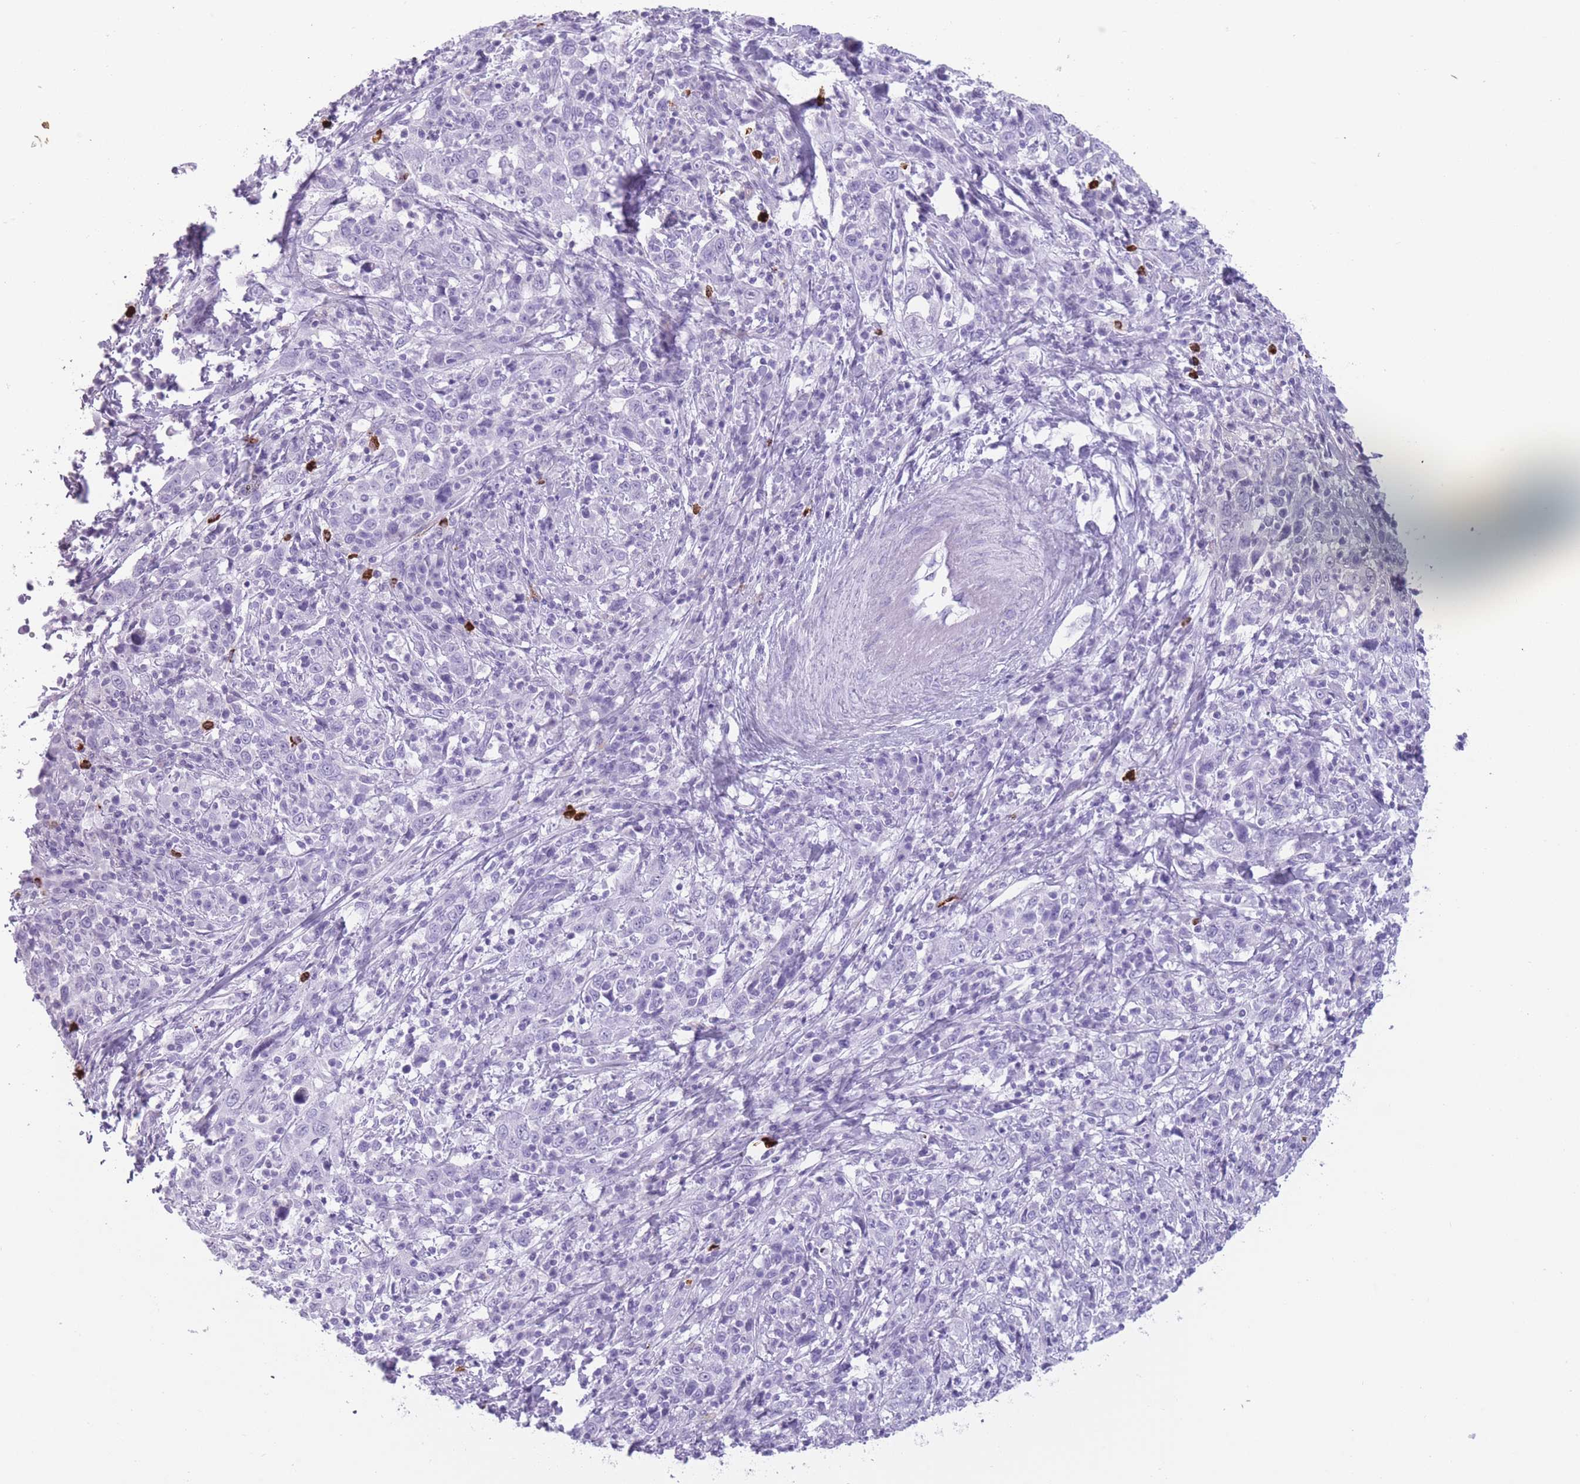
{"staining": {"intensity": "negative", "quantity": "none", "location": "none"}, "tissue": "cervical cancer", "cell_type": "Tumor cells", "image_type": "cancer", "snomed": [{"axis": "morphology", "description": "Squamous cell carcinoma, NOS"}, {"axis": "topography", "description": "Cervix"}], "caption": "Tumor cells show no significant staining in cervical cancer.", "gene": "OR4F21", "patient": {"sex": "female", "age": 46}}